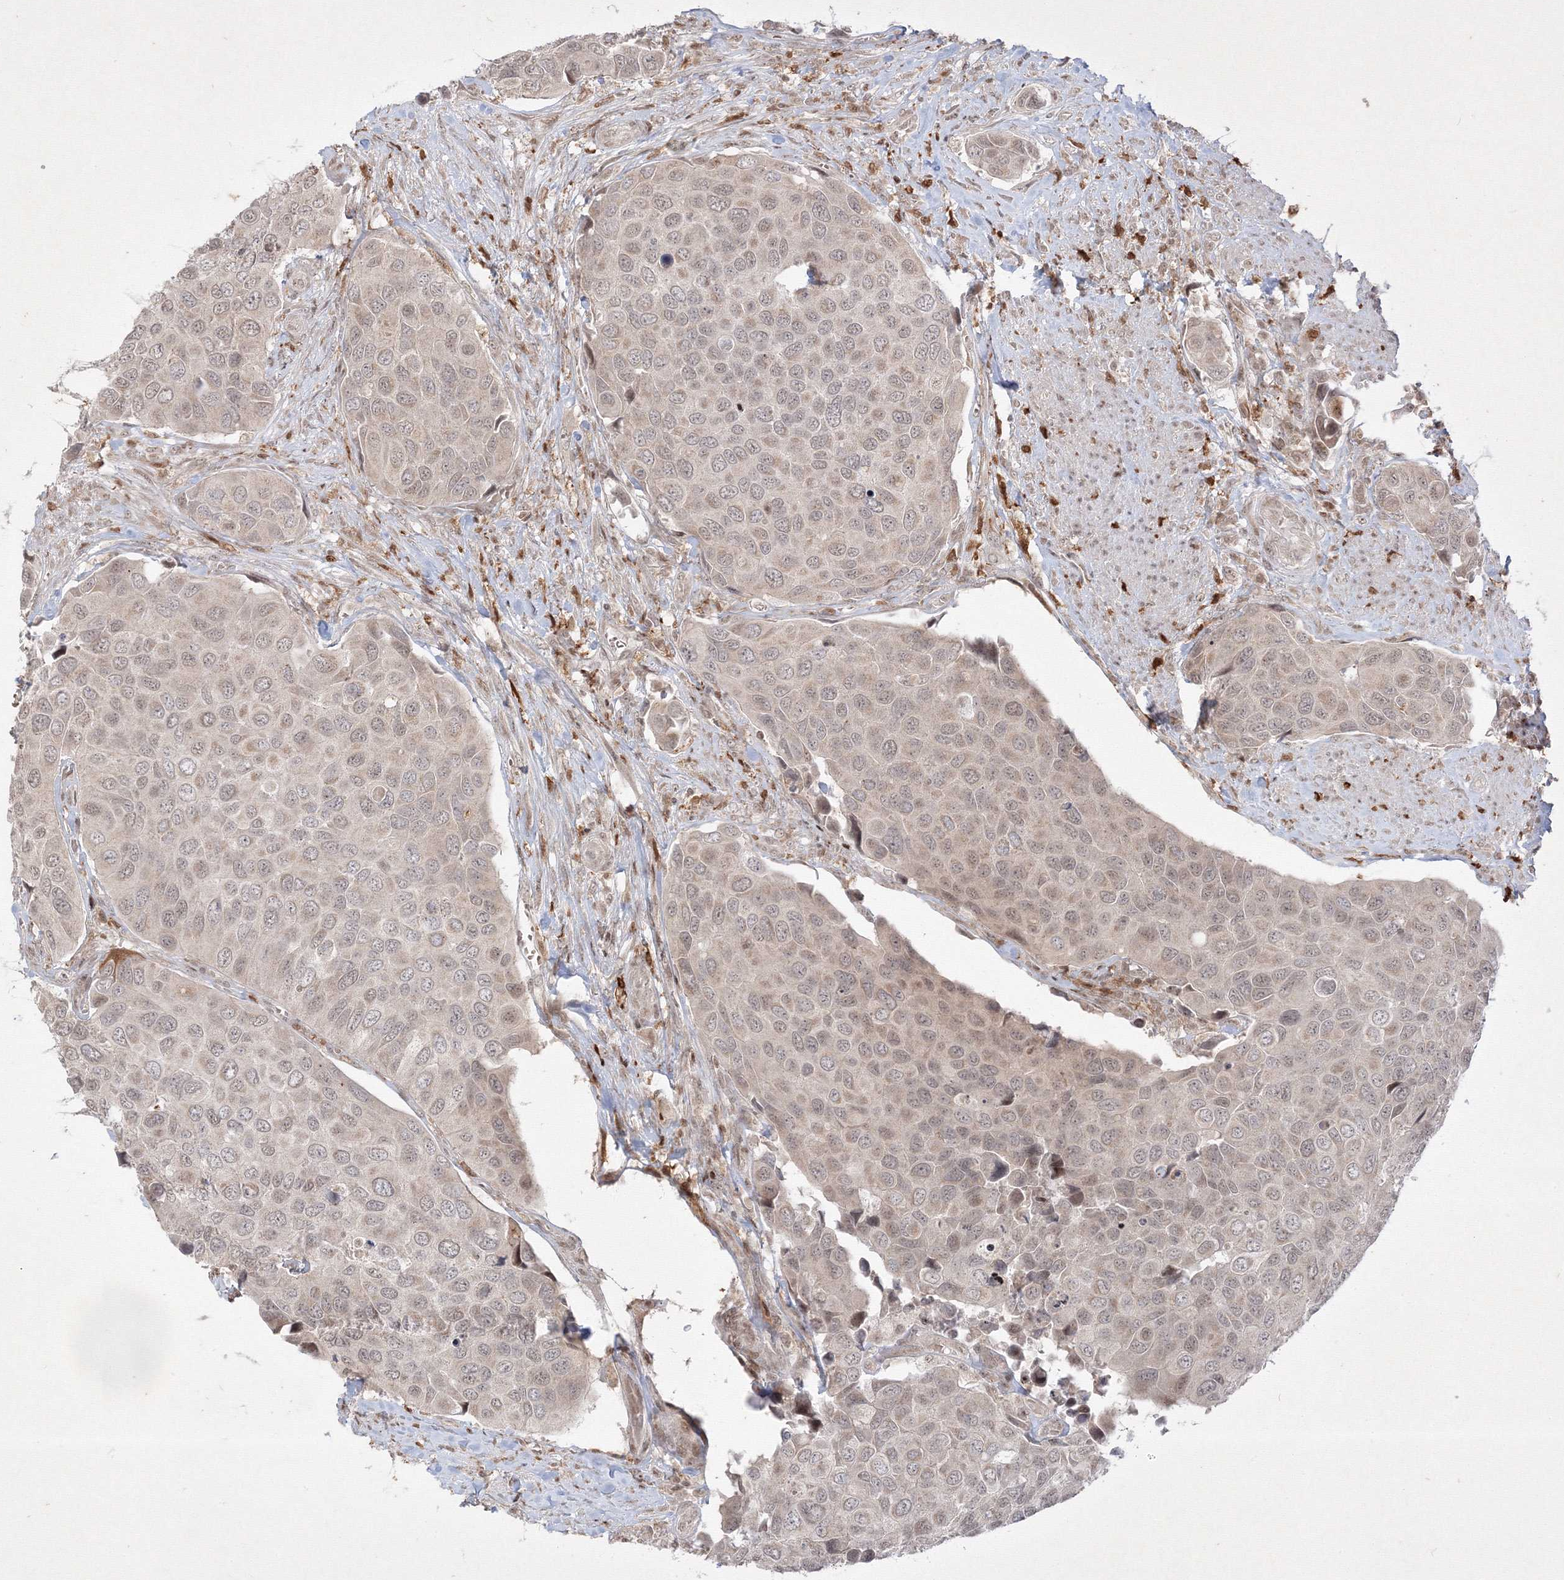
{"staining": {"intensity": "weak", "quantity": "<25%", "location": "nuclear"}, "tissue": "urothelial cancer", "cell_type": "Tumor cells", "image_type": "cancer", "snomed": [{"axis": "morphology", "description": "Urothelial carcinoma, High grade"}, {"axis": "topography", "description": "Urinary bladder"}], "caption": "An immunohistochemistry (IHC) histopathology image of urothelial carcinoma (high-grade) is shown. There is no staining in tumor cells of urothelial carcinoma (high-grade).", "gene": "TAB1", "patient": {"sex": "male", "age": 74}}